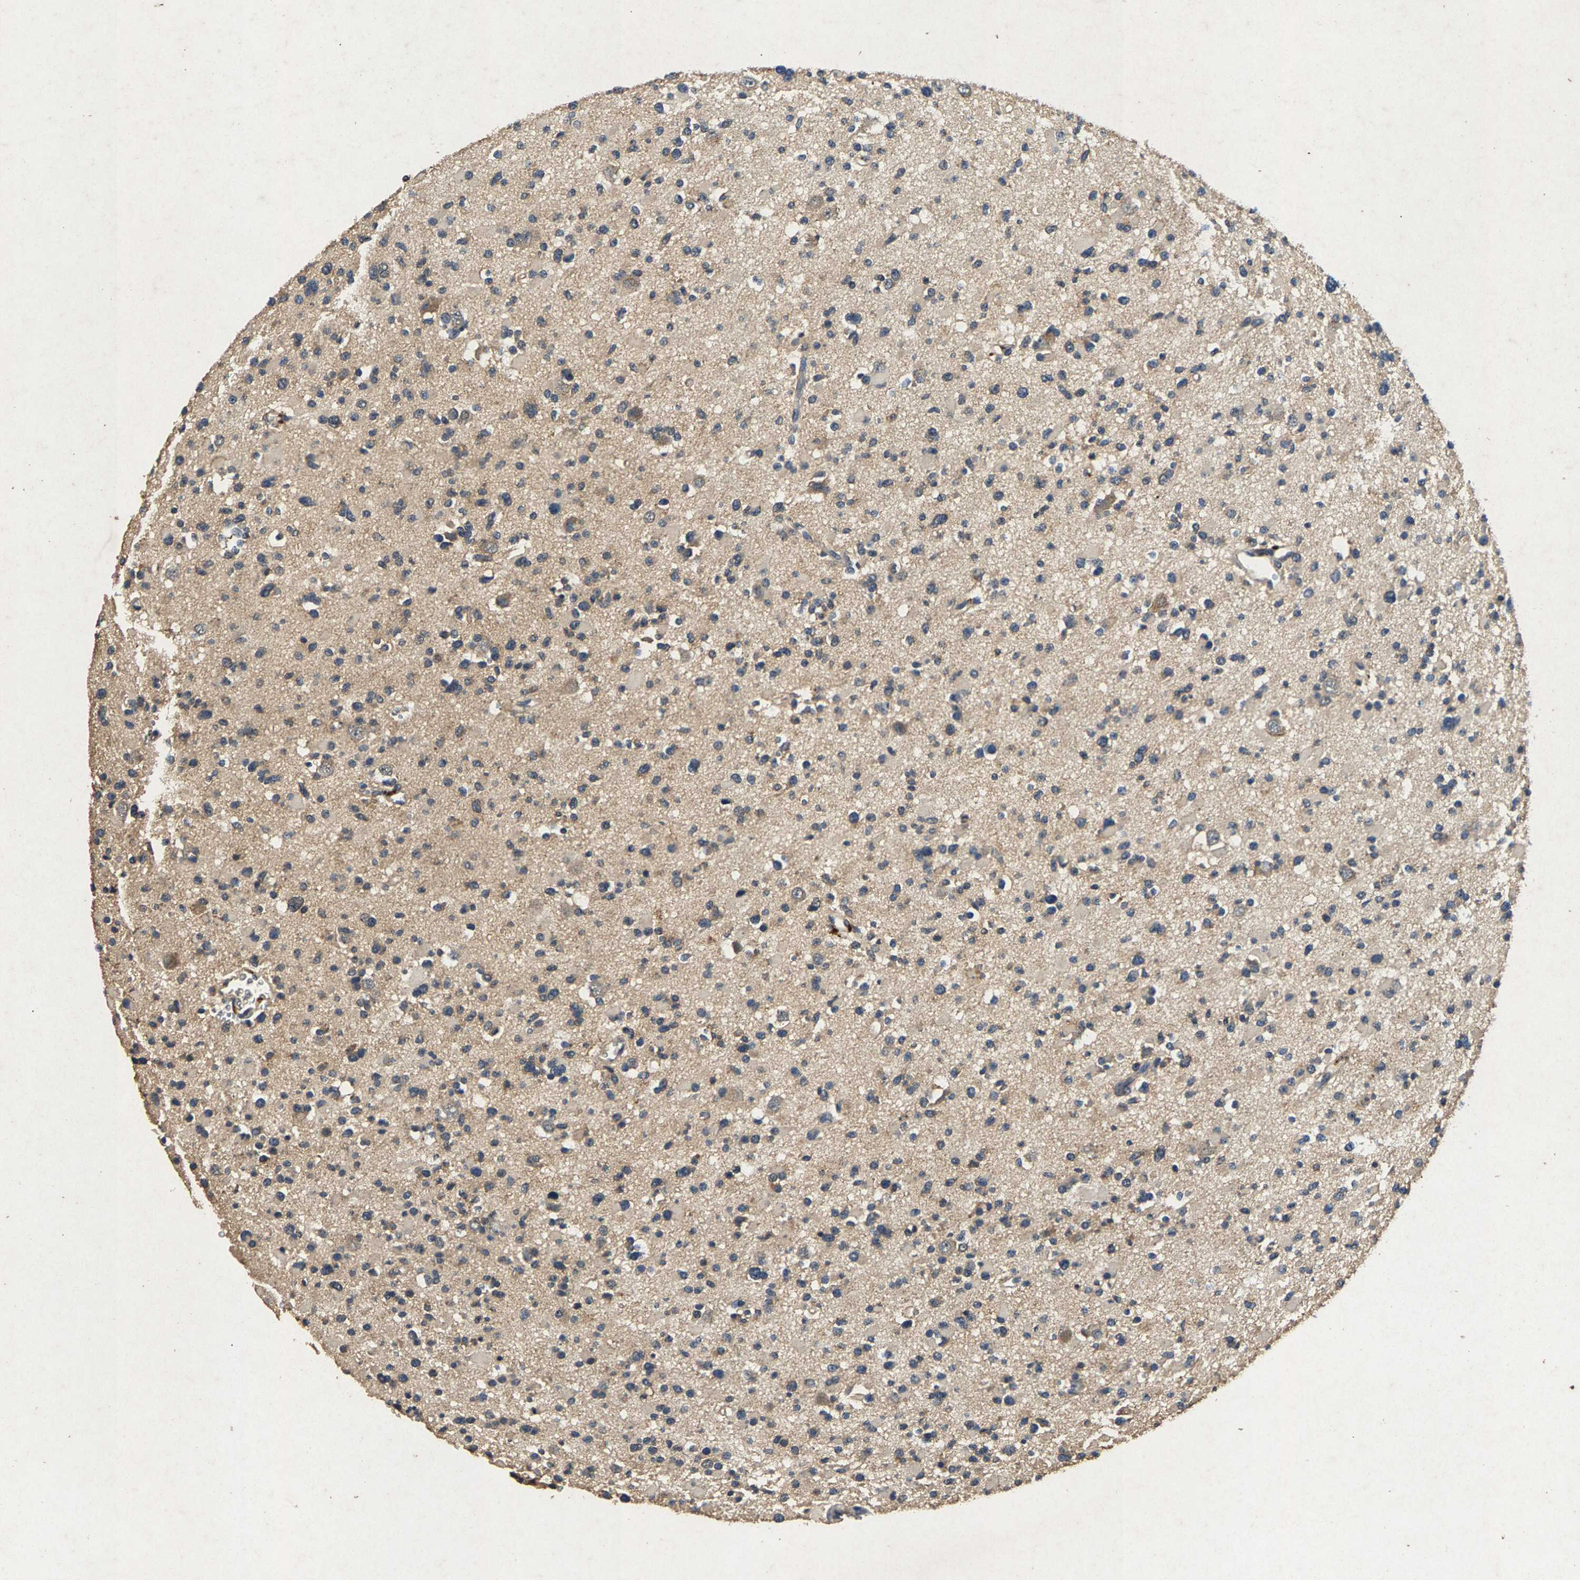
{"staining": {"intensity": "weak", "quantity": "<25%", "location": "cytoplasmic/membranous"}, "tissue": "glioma", "cell_type": "Tumor cells", "image_type": "cancer", "snomed": [{"axis": "morphology", "description": "Glioma, malignant, Low grade"}, {"axis": "topography", "description": "Brain"}], "caption": "Immunohistochemical staining of glioma shows no significant staining in tumor cells.", "gene": "PPP1CC", "patient": {"sex": "female", "age": 22}}